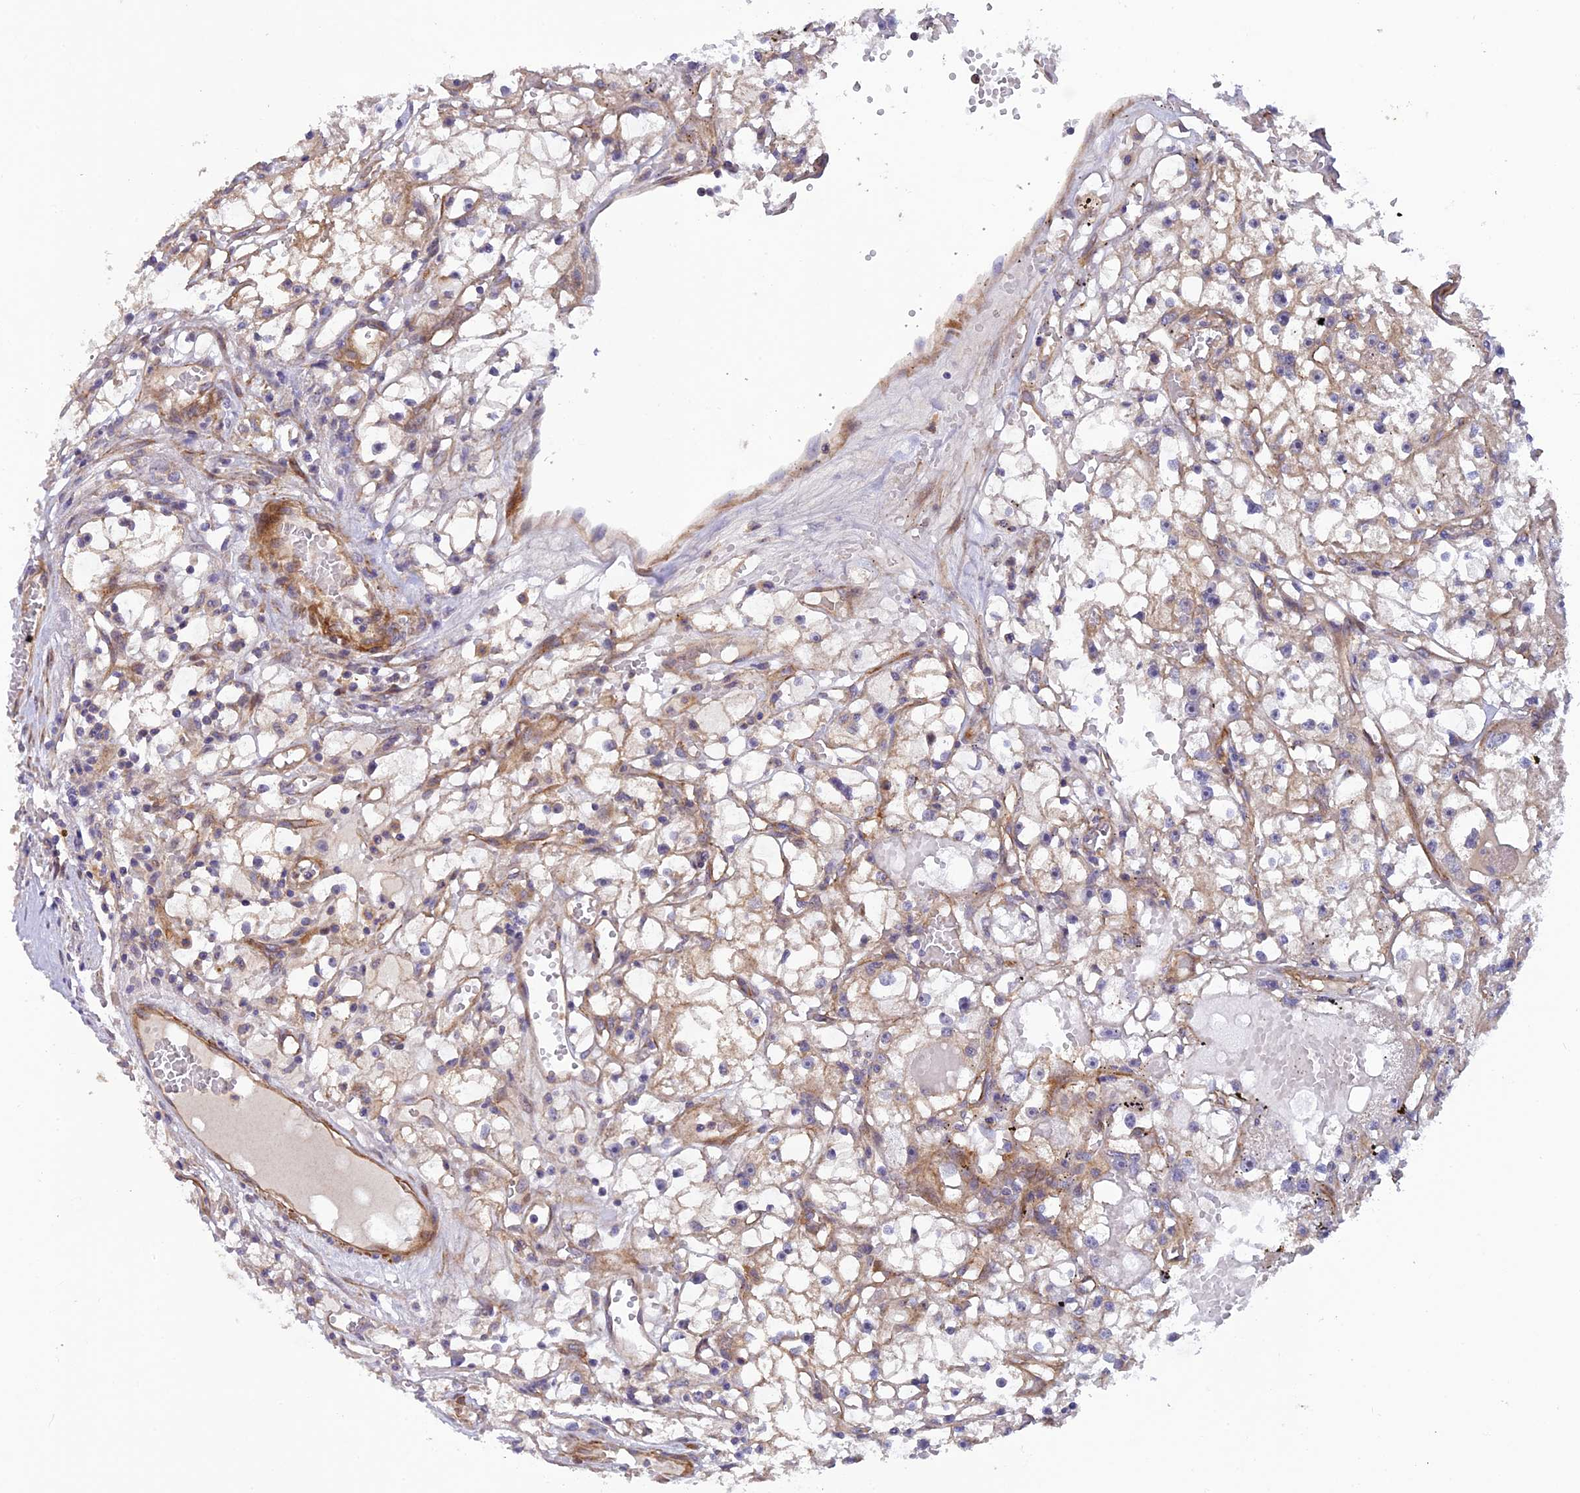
{"staining": {"intensity": "negative", "quantity": "none", "location": "none"}, "tissue": "renal cancer", "cell_type": "Tumor cells", "image_type": "cancer", "snomed": [{"axis": "morphology", "description": "Adenocarcinoma, NOS"}, {"axis": "topography", "description": "Kidney"}], "caption": "IHC photomicrograph of neoplastic tissue: renal cancer stained with DAB shows no significant protein expression in tumor cells.", "gene": "ADAMTS15", "patient": {"sex": "male", "age": 56}}